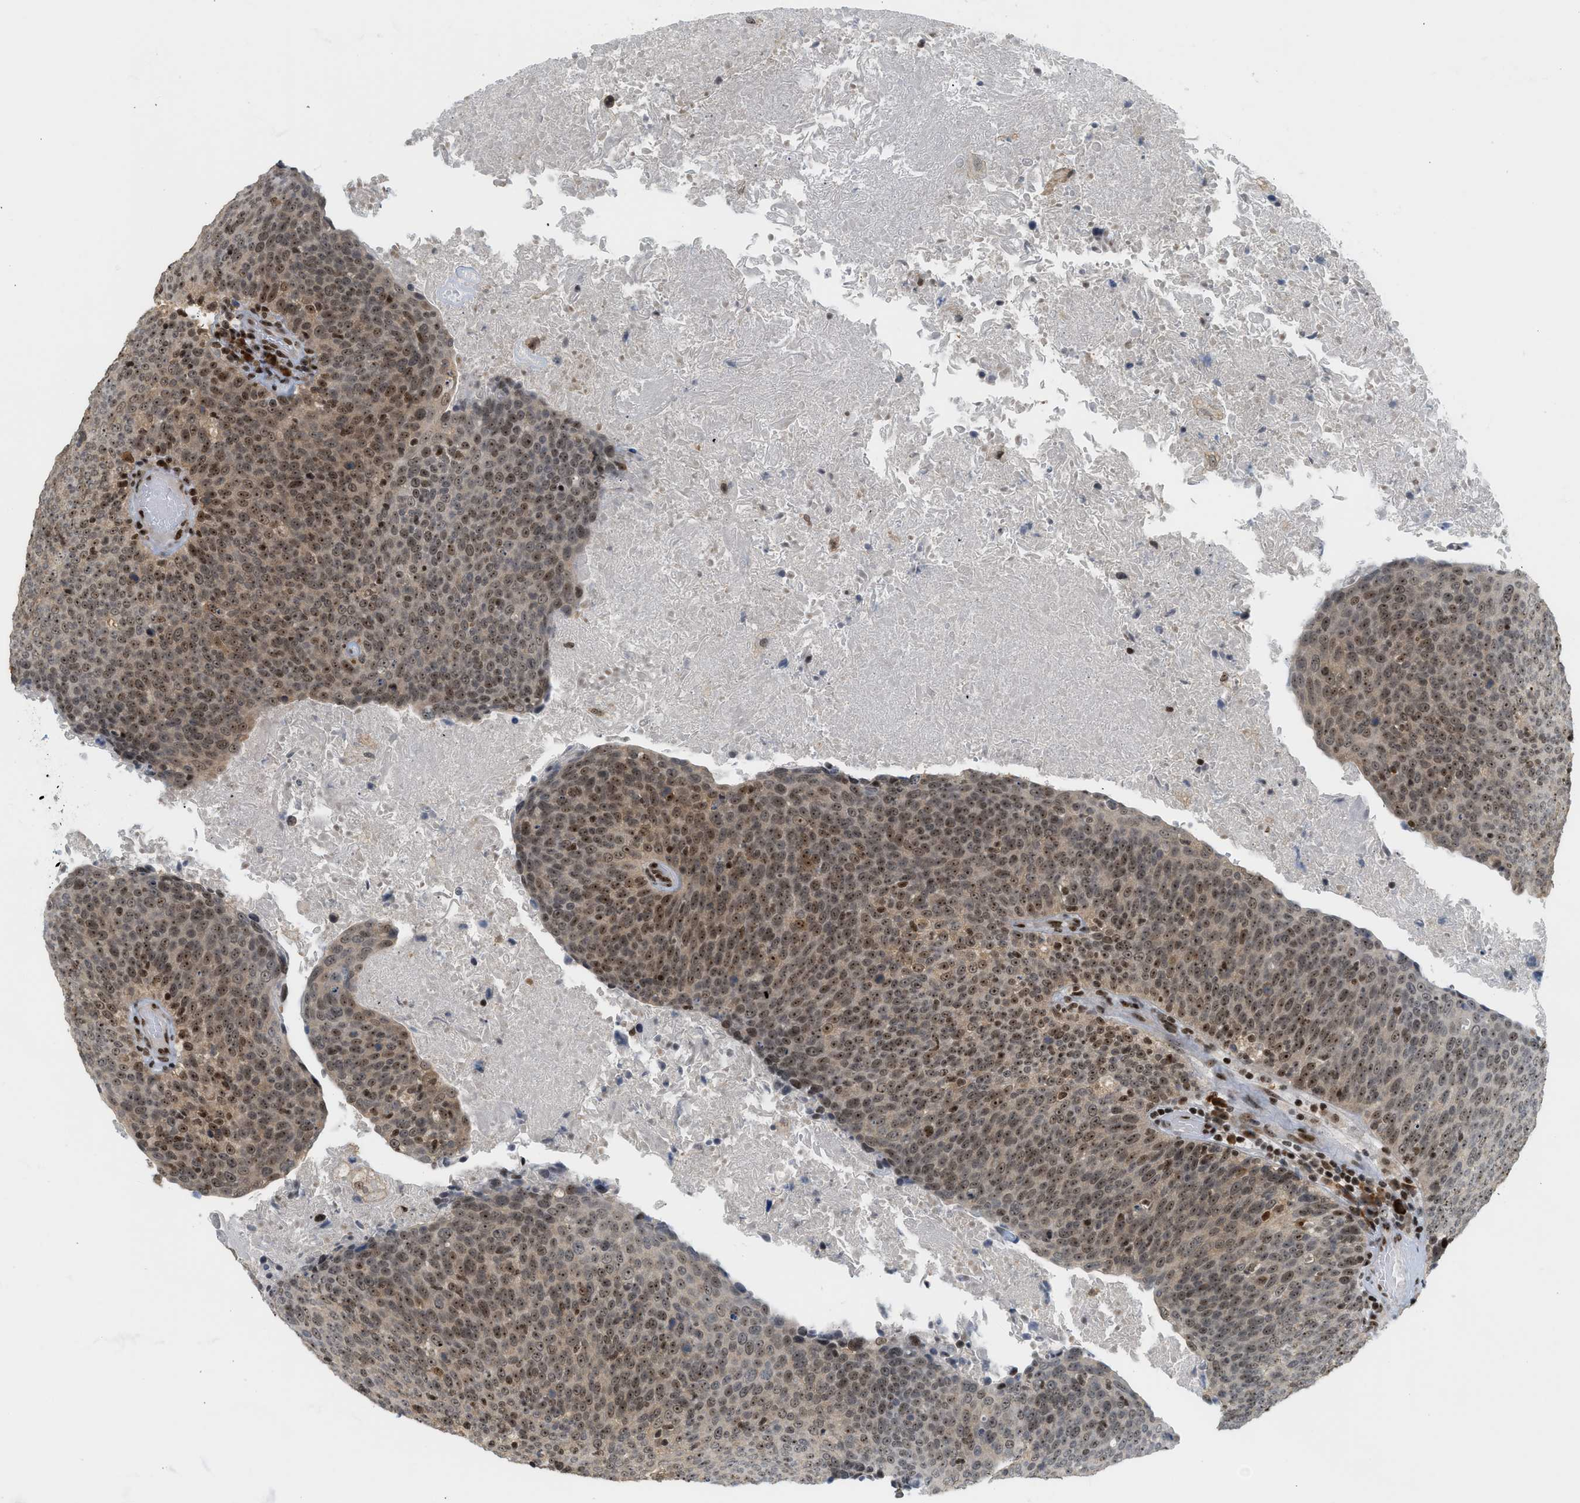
{"staining": {"intensity": "moderate", "quantity": ">75%", "location": "nuclear"}, "tissue": "head and neck cancer", "cell_type": "Tumor cells", "image_type": "cancer", "snomed": [{"axis": "morphology", "description": "Squamous cell carcinoma, NOS"}, {"axis": "morphology", "description": "Squamous cell carcinoma, metastatic, NOS"}, {"axis": "topography", "description": "Lymph node"}, {"axis": "topography", "description": "Head-Neck"}], "caption": "Immunohistochemical staining of head and neck cancer (metastatic squamous cell carcinoma) exhibits medium levels of moderate nuclear expression in about >75% of tumor cells.", "gene": "ZNF22", "patient": {"sex": "male", "age": 62}}